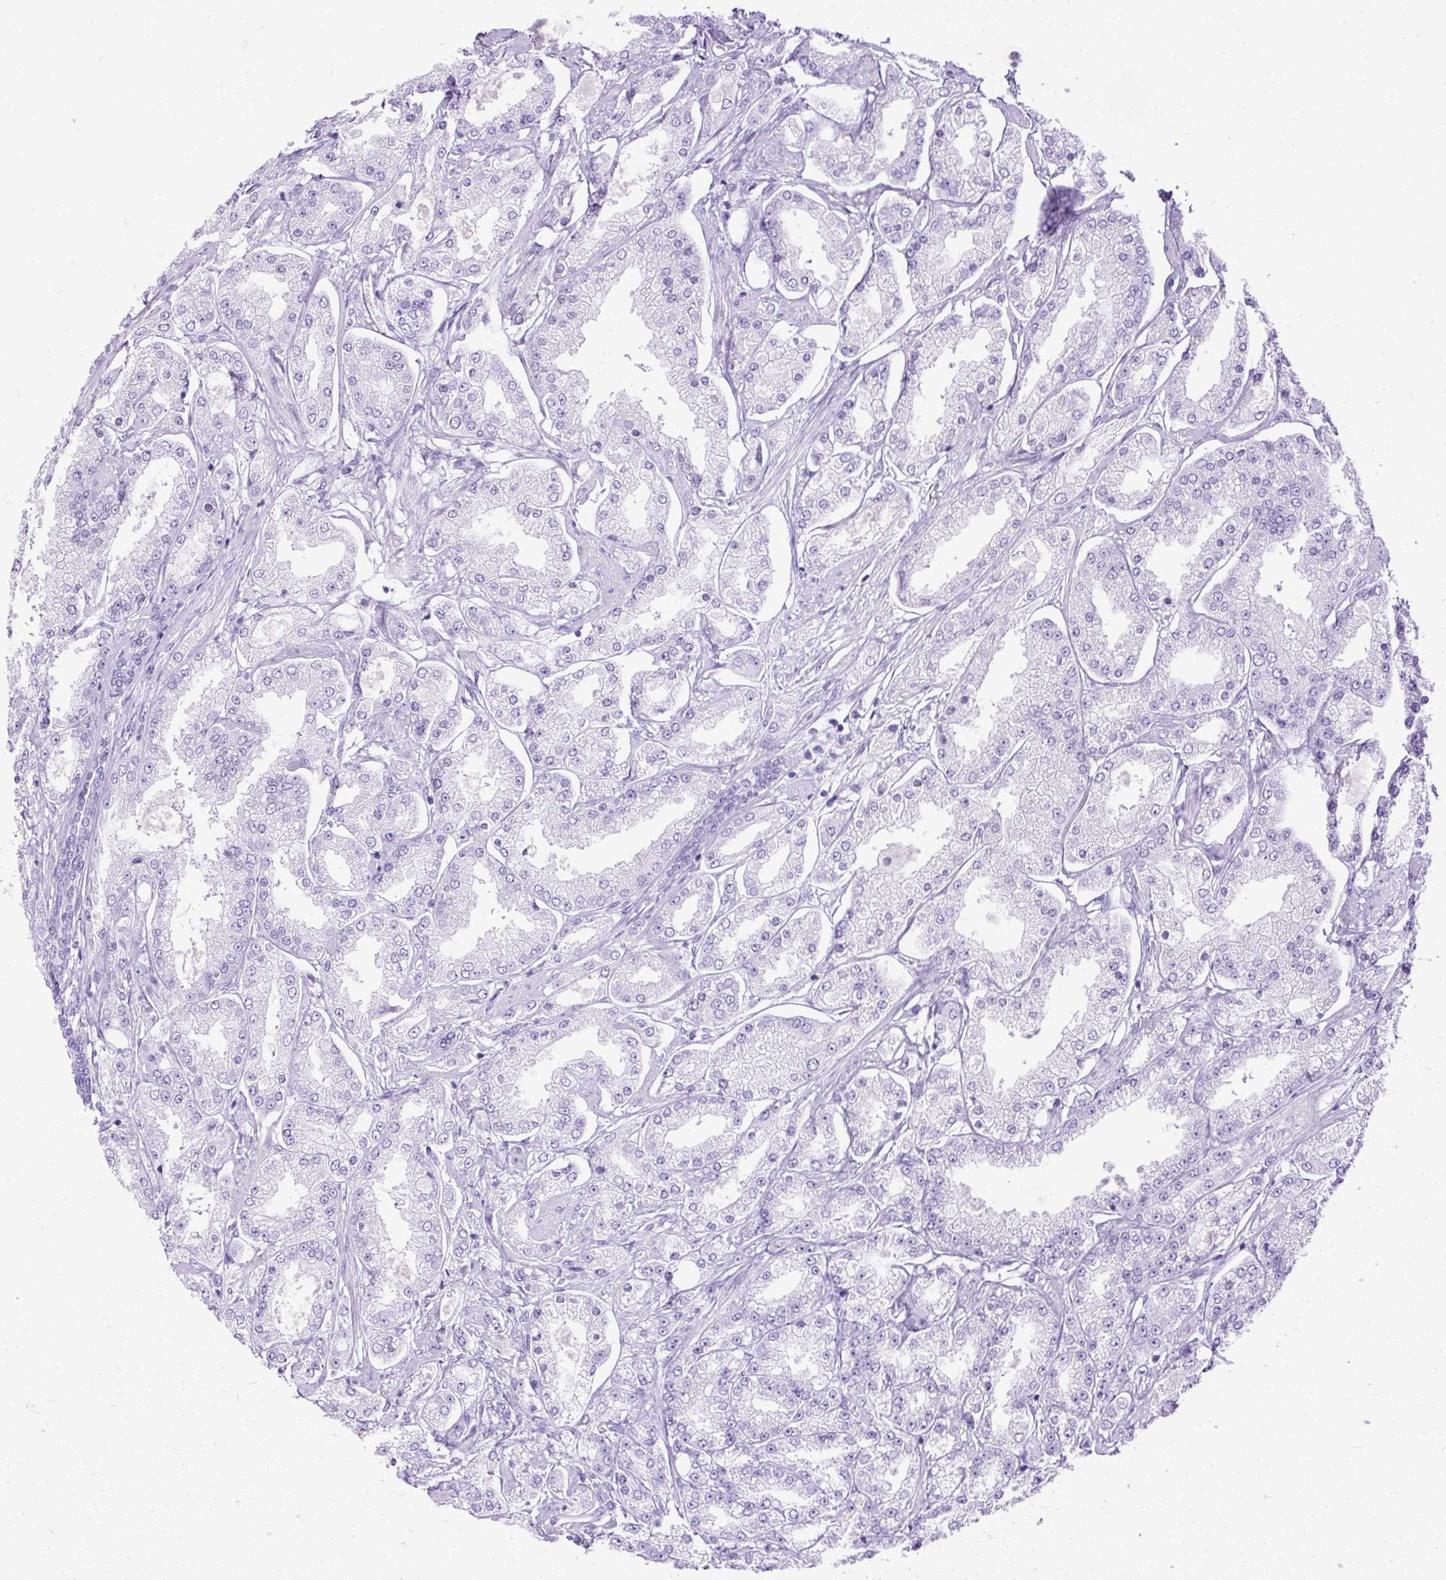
{"staining": {"intensity": "negative", "quantity": "none", "location": "none"}, "tissue": "prostate cancer", "cell_type": "Tumor cells", "image_type": "cancer", "snomed": [{"axis": "morphology", "description": "Adenocarcinoma, High grade"}, {"axis": "topography", "description": "Prostate"}], "caption": "The immunohistochemistry histopathology image has no significant expression in tumor cells of prostate cancer tissue.", "gene": "HEY1", "patient": {"sex": "male", "age": 69}}